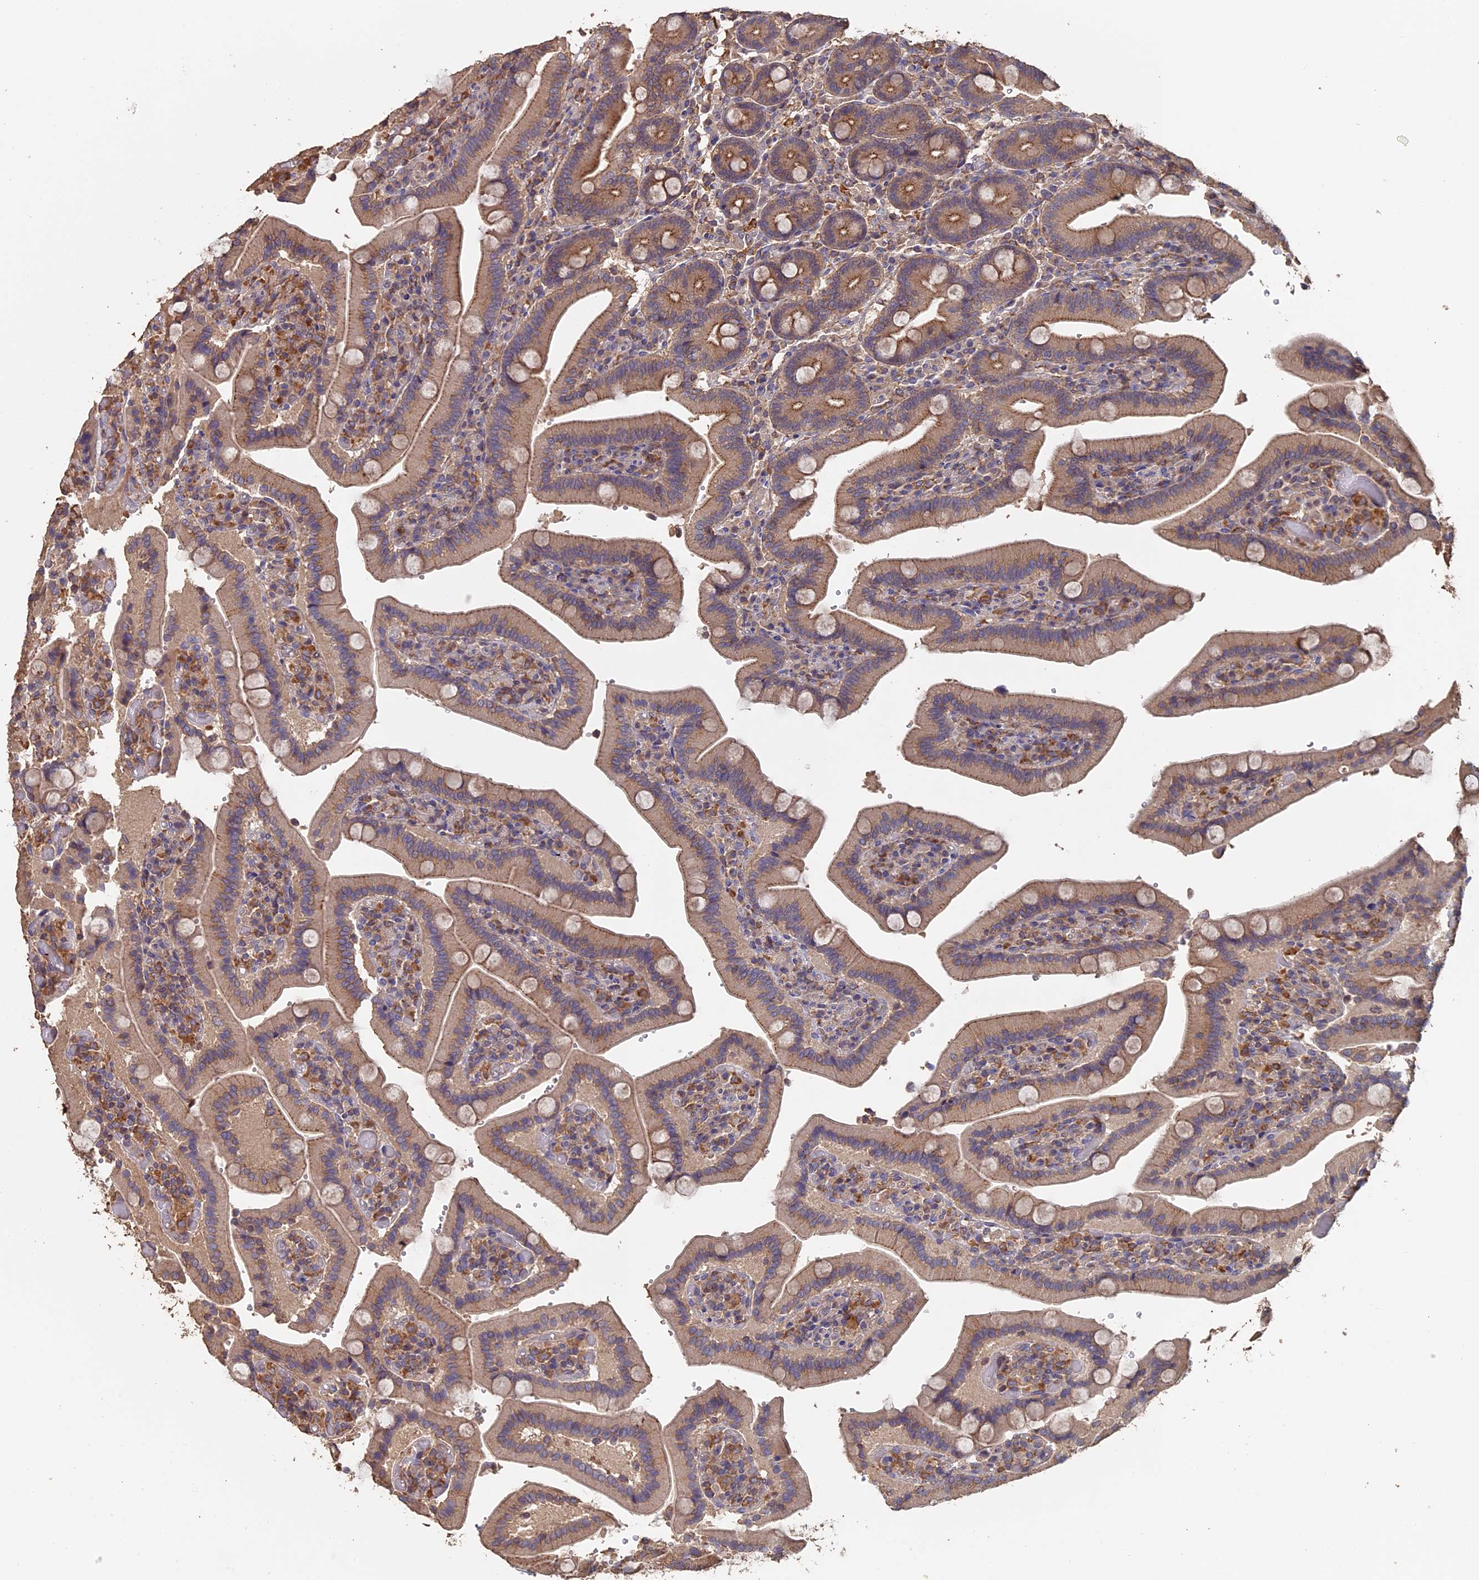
{"staining": {"intensity": "moderate", "quantity": ">75%", "location": "cytoplasmic/membranous"}, "tissue": "duodenum", "cell_type": "Glandular cells", "image_type": "normal", "snomed": [{"axis": "morphology", "description": "Normal tissue, NOS"}, {"axis": "topography", "description": "Duodenum"}], "caption": "Approximately >75% of glandular cells in unremarkable human duodenum display moderate cytoplasmic/membranous protein staining as visualized by brown immunohistochemical staining.", "gene": "PIGQ", "patient": {"sex": "female", "age": 62}}